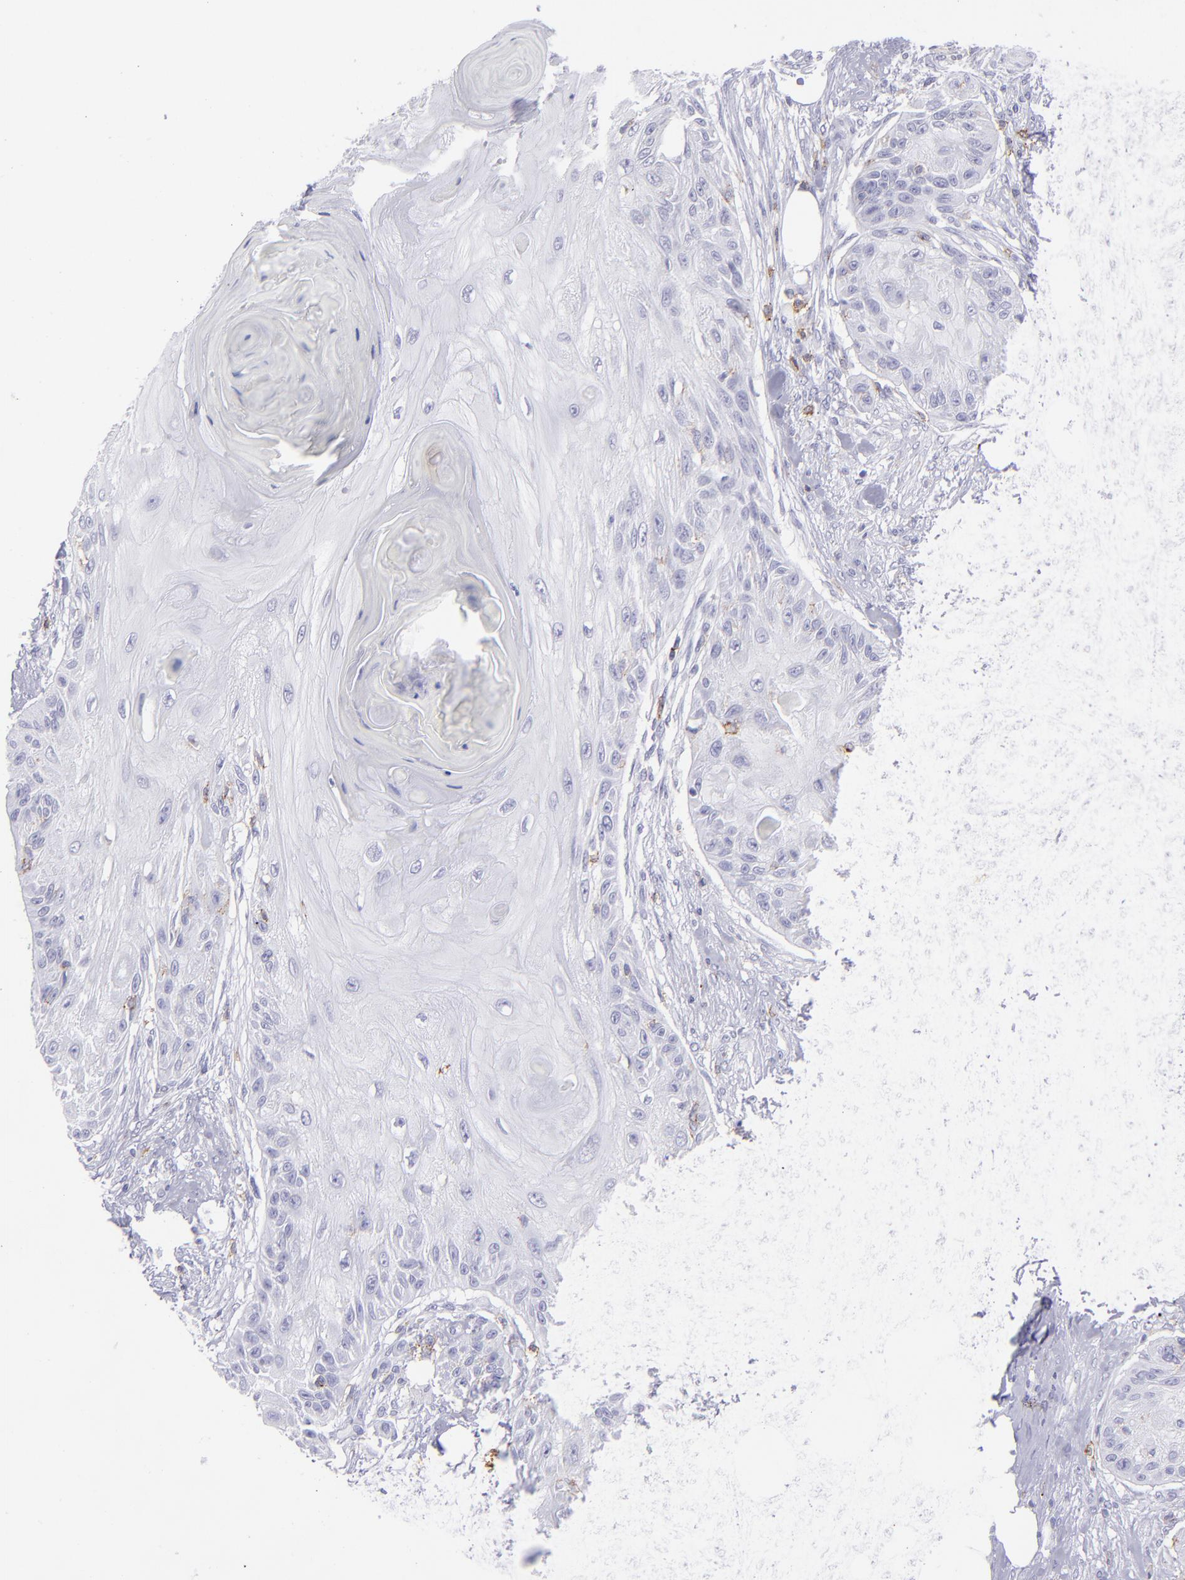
{"staining": {"intensity": "negative", "quantity": "none", "location": "none"}, "tissue": "skin cancer", "cell_type": "Tumor cells", "image_type": "cancer", "snomed": [{"axis": "morphology", "description": "Squamous cell carcinoma, NOS"}, {"axis": "topography", "description": "Skin"}], "caption": "Immunohistochemistry photomicrograph of neoplastic tissue: skin cancer stained with DAB (3,3'-diaminobenzidine) reveals no significant protein positivity in tumor cells.", "gene": "SELPLG", "patient": {"sex": "female", "age": 88}}